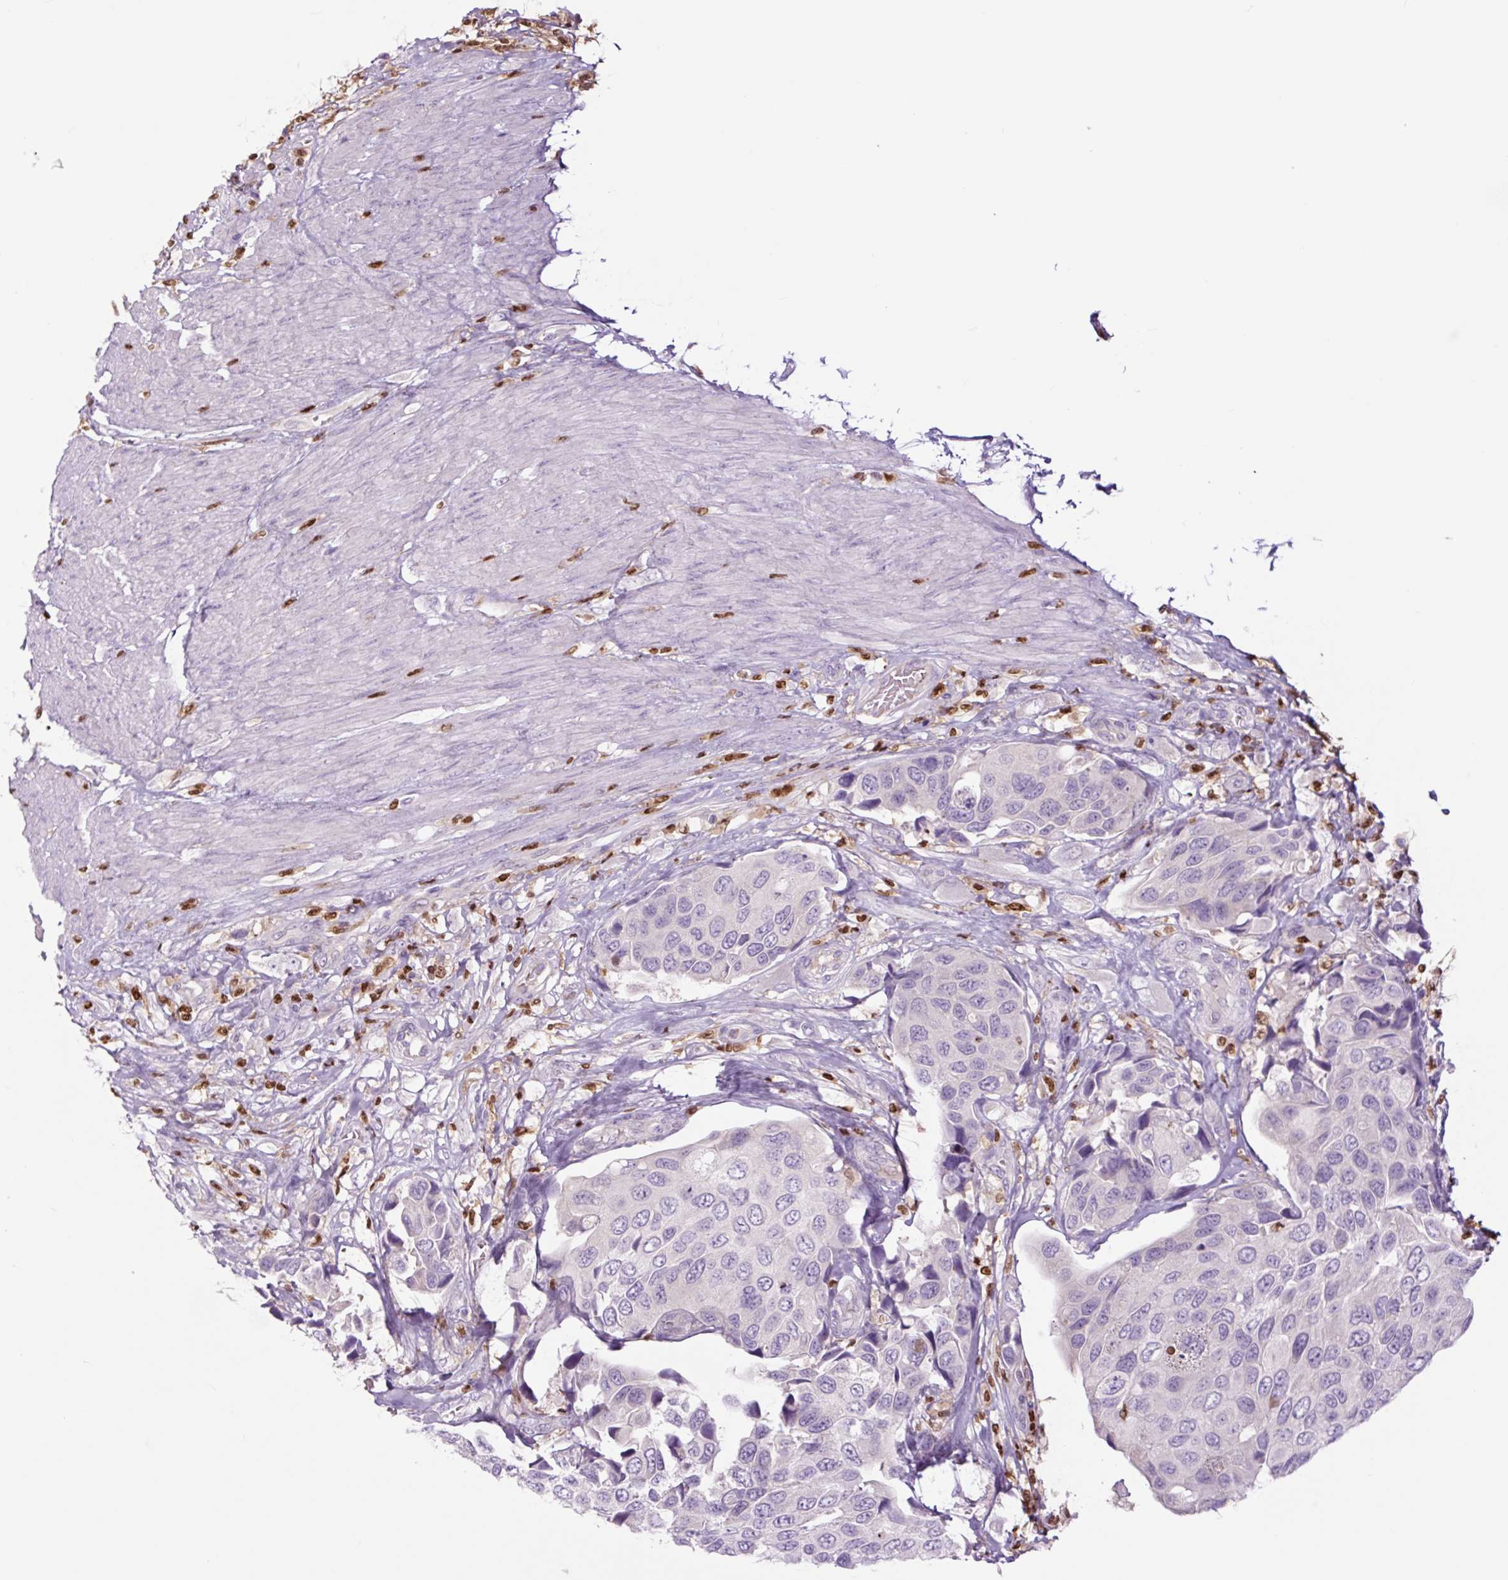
{"staining": {"intensity": "negative", "quantity": "none", "location": "none"}, "tissue": "urothelial cancer", "cell_type": "Tumor cells", "image_type": "cancer", "snomed": [{"axis": "morphology", "description": "Urothelial carcinoma, High grade"}, {"axis": "topography", "description": "Urinary bladder"}], "caption": "Human urothelial cancer stained for a protein using IHC exhibits no positivity in tumor cells.", "gene": "SPI1", "patient": {"sex": "male", "age": 74}}